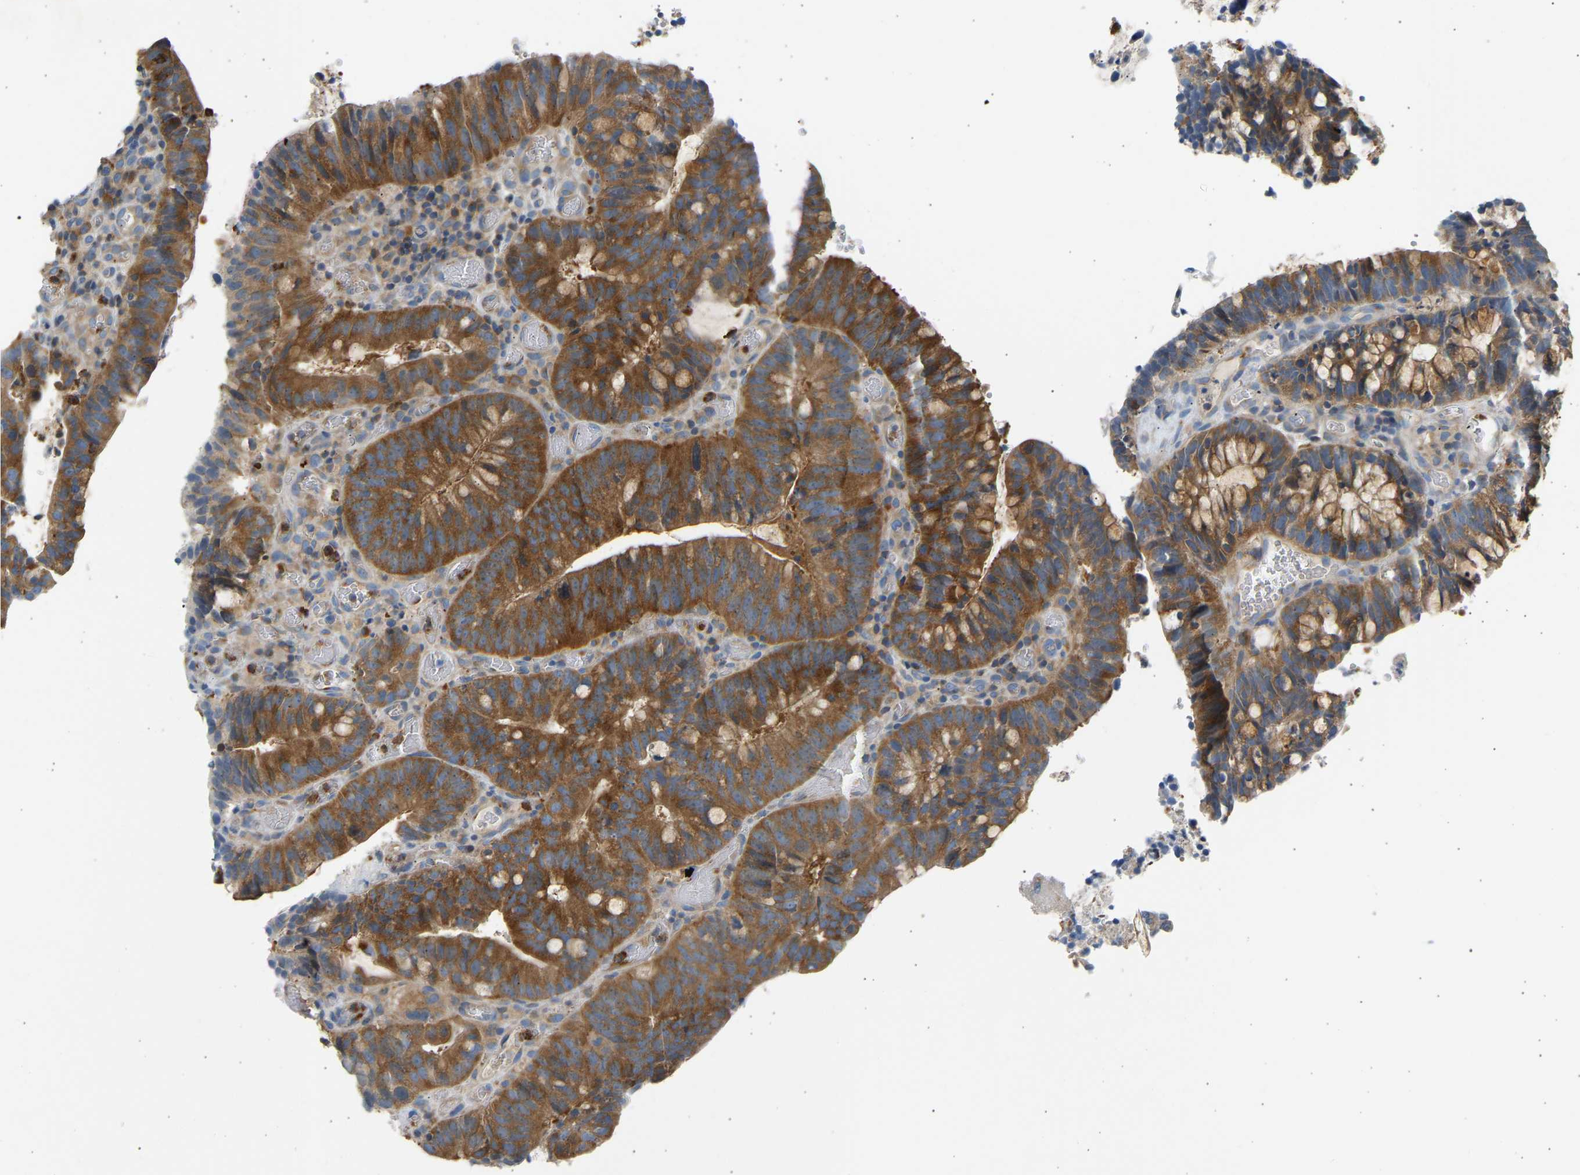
{"staining": {"intensity": "moderate", "quantity": ">75%", "location": "cytoplasmic/membranous"}, "tissue": "colorectal cancer", "cell_type": "Tumor cells", "image_type": "cancer", "snomed": [{"axis": "morphology", "description": "Adenocarcinoma, NOS"}, {"axis": "topography", "description": "Colon"}], "caption": "This is a micrograph of immunohistochemistry (IHC) staining of colorectal adenocarcinoma, which shows moderate expression in the cytoplasmic/membranous of tumor cells.", "gene": "TRIM50", "patient": {"sex": "female", "age": 66}}